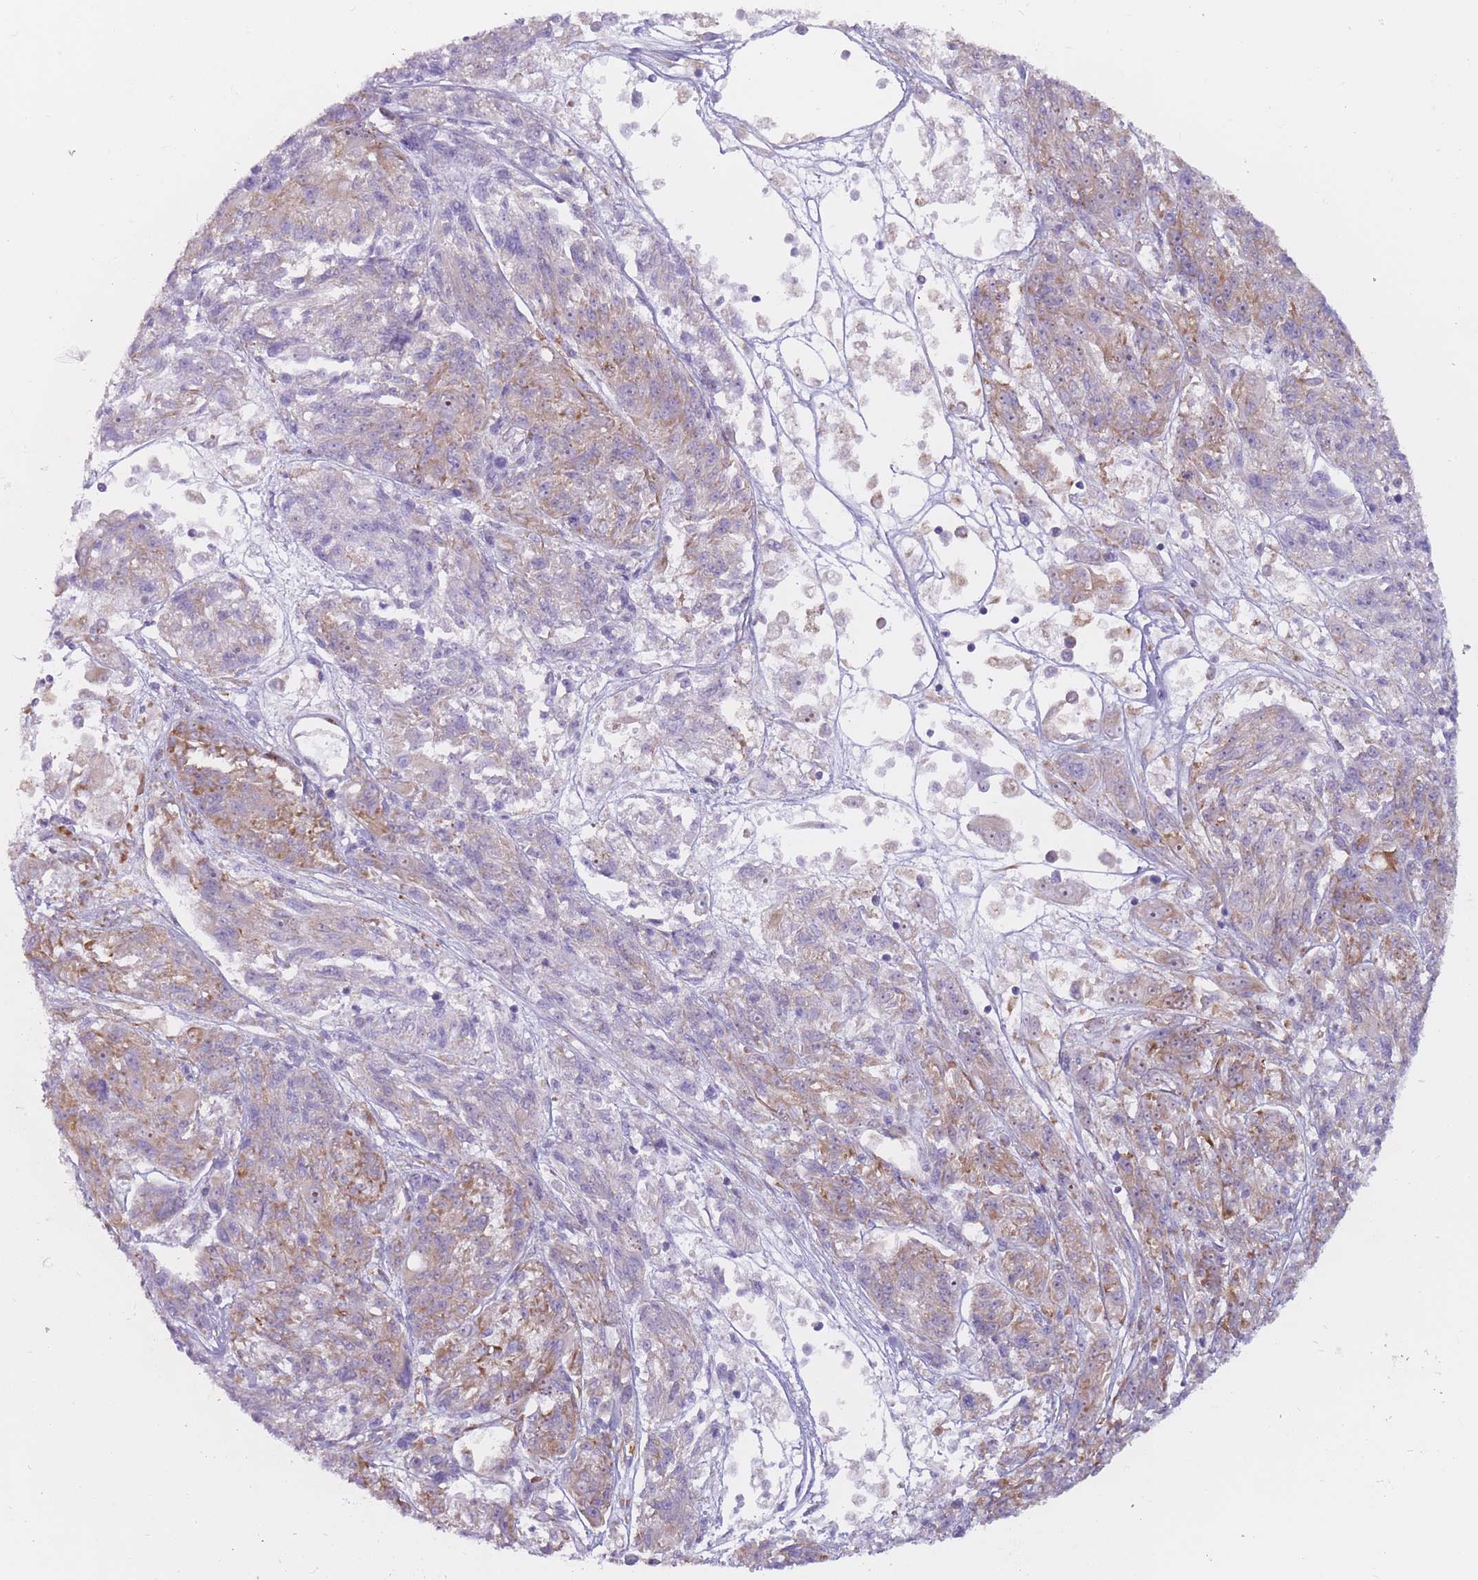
{"staining": {"intensity": "moderate", "quantity": "25%-75%", "location": "cytoplasmic/membranous"}, "tissue": "melanoma", "cell_type": "Tumor cells", "image_type": "cancer", "snomed": [{"axis": "morphology", "description": "Malignant melanoma, NOS"}, {"axis": "topography", "description": "Skin"}], "caption": "Moderate cytoplasmic/membranous protein staining is identified in about 25%-75% of tumor cells in malignant melanoma. (DAB = brown stain, brightfield microscopy at high magnification).", "gene": "RPL18", "patient": {"sex": "male", "age": 53}}